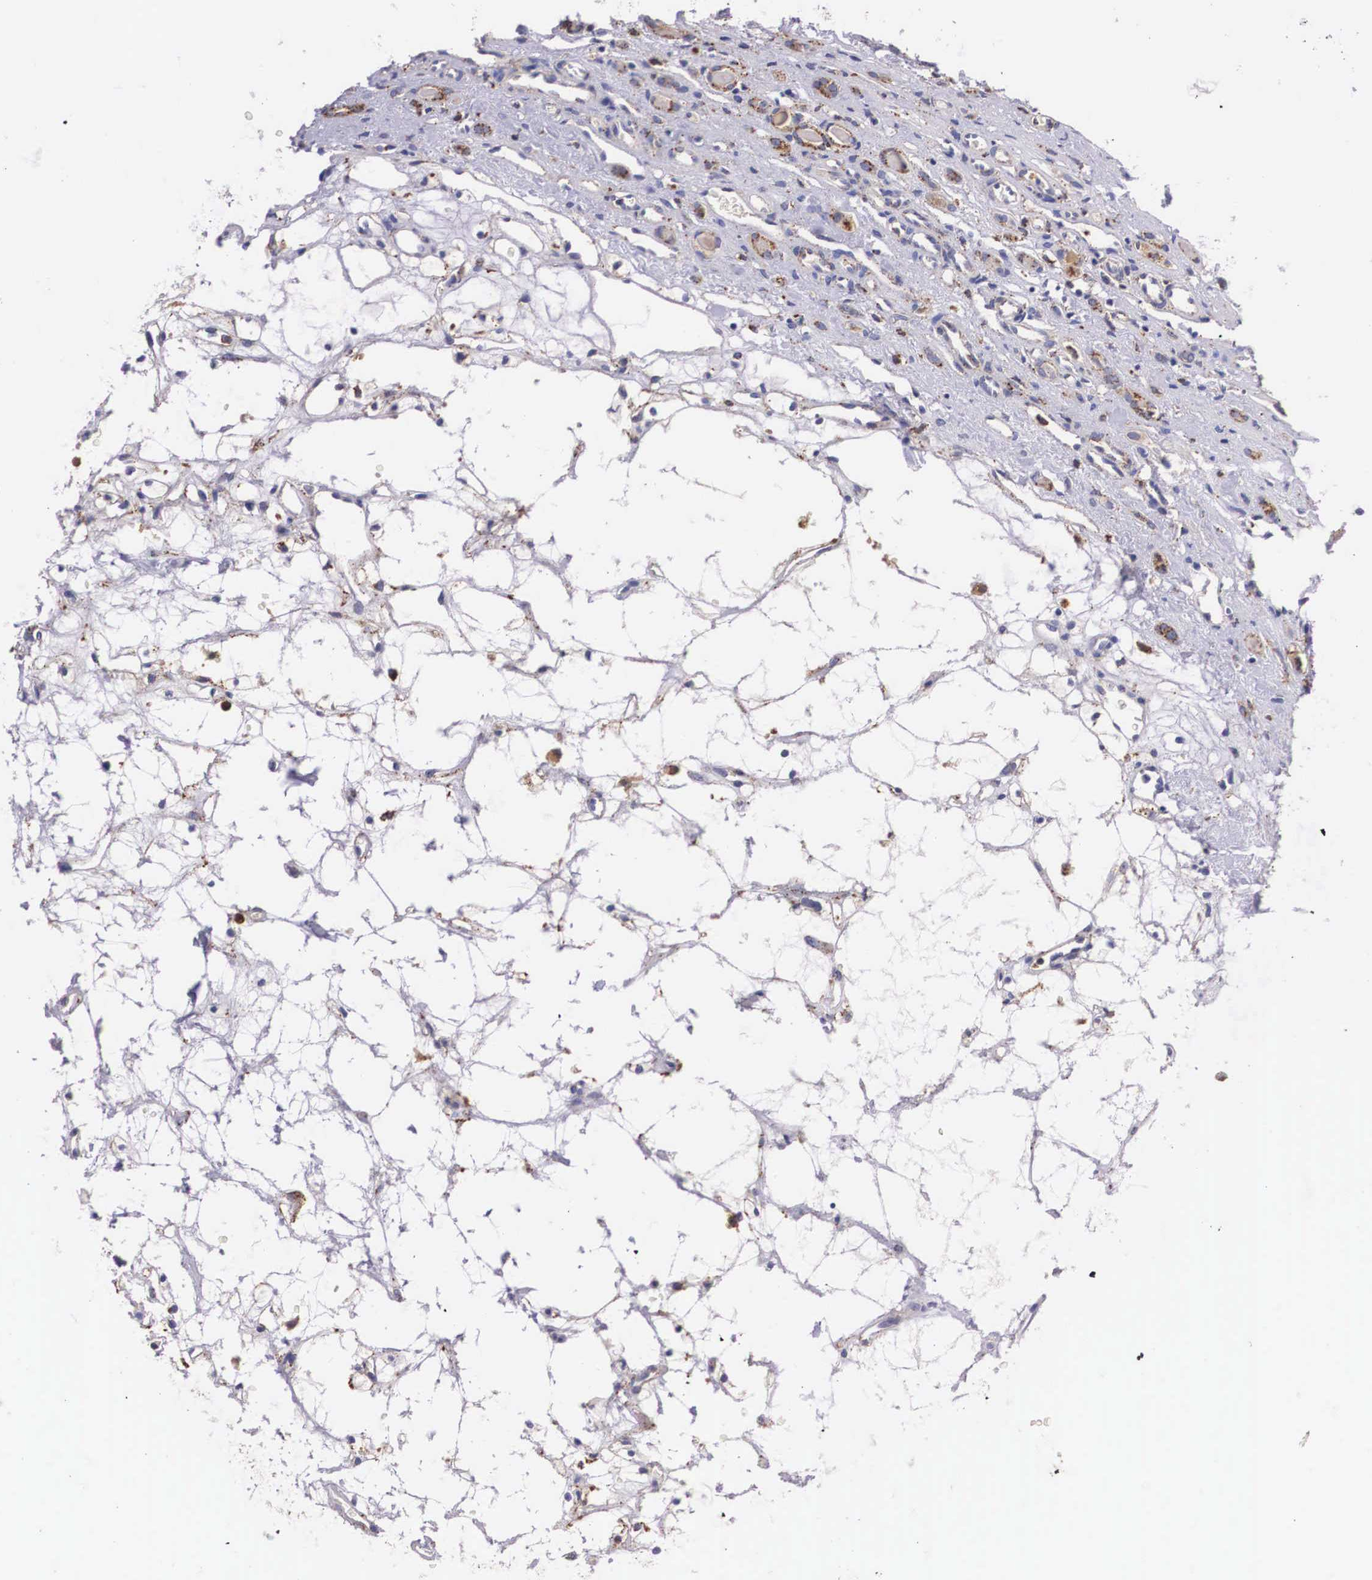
{"staining": {"intensity": "weak", "quantity": "25%-75%", "location": "cytoplasmic/membranous"}, "tissue": "renal cancer", "cell_type": "Tumor cells", "image_type": "cancer", "snomed": [{"axis": "morphology", "description": "Adenocarcinoma, NOS"}, {"axis": "topography", "description": "Kidney"}], "caption": "A histopathology image showing weak cytoplasmic/membranous staining in approximately 25%-75% of tumor cells in renal cancer, as visualized by brown immunohistochemical staining.", "gene": "NAGA", "patient": {"sex": "female", "age": 60}}